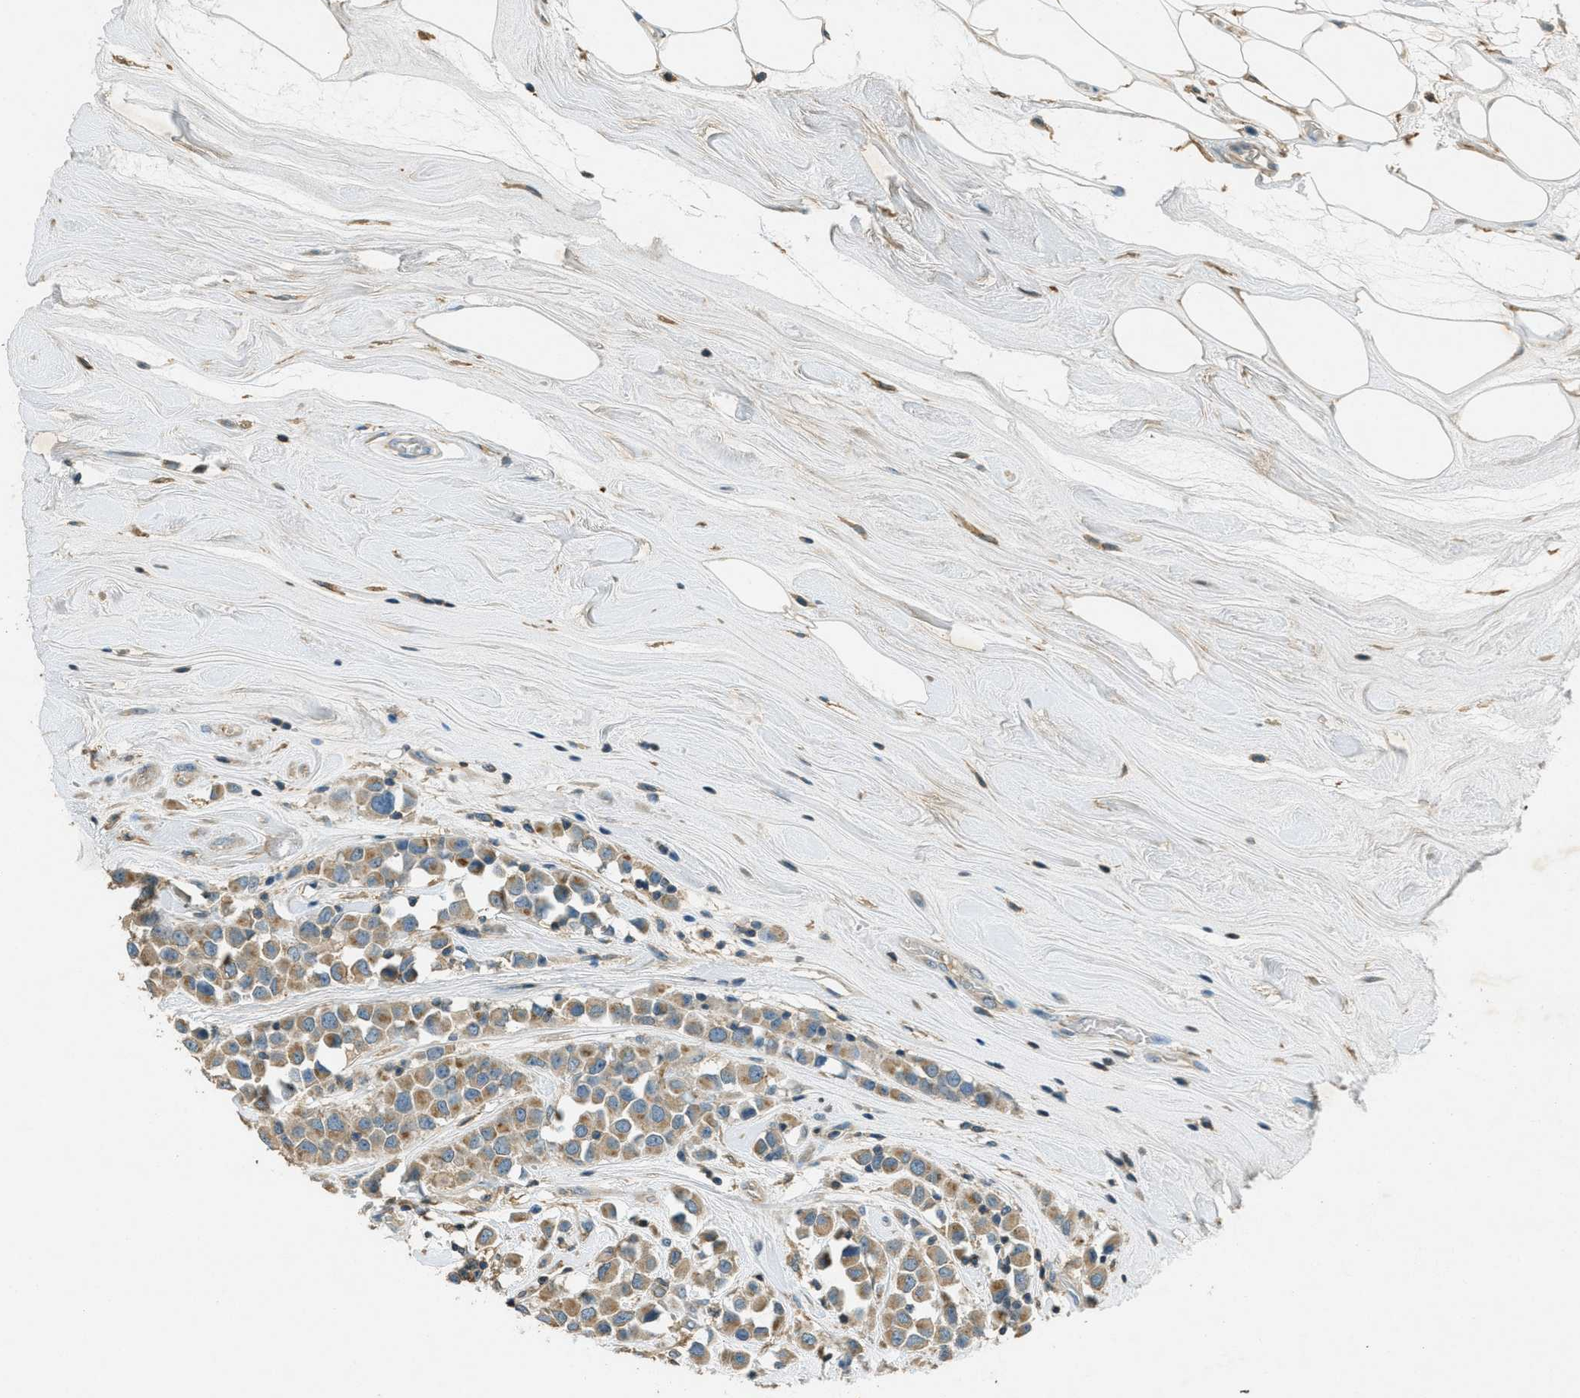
{"staining": {"intensity": "moderate", "quantity": ">75%", "location": "cytoplasmic/membranous"}, "tissue": "breast cancer", "cell_type": "Tumor cells", "image_type": "cancer", "snomed": [{"axis": "morphology", "description": "Duct carcinoma"}, {"axis": "topography", "description": "Breast"}], "caption": "This histopathology image displays immunohistochemistry (IHC) staining of breast cancer, with medium moderate cytoplasmic/membranous expression in approximately >75% of tumor cells.", "gene": "NUDT4", "patient": {"sex": "female", "age": 61}}